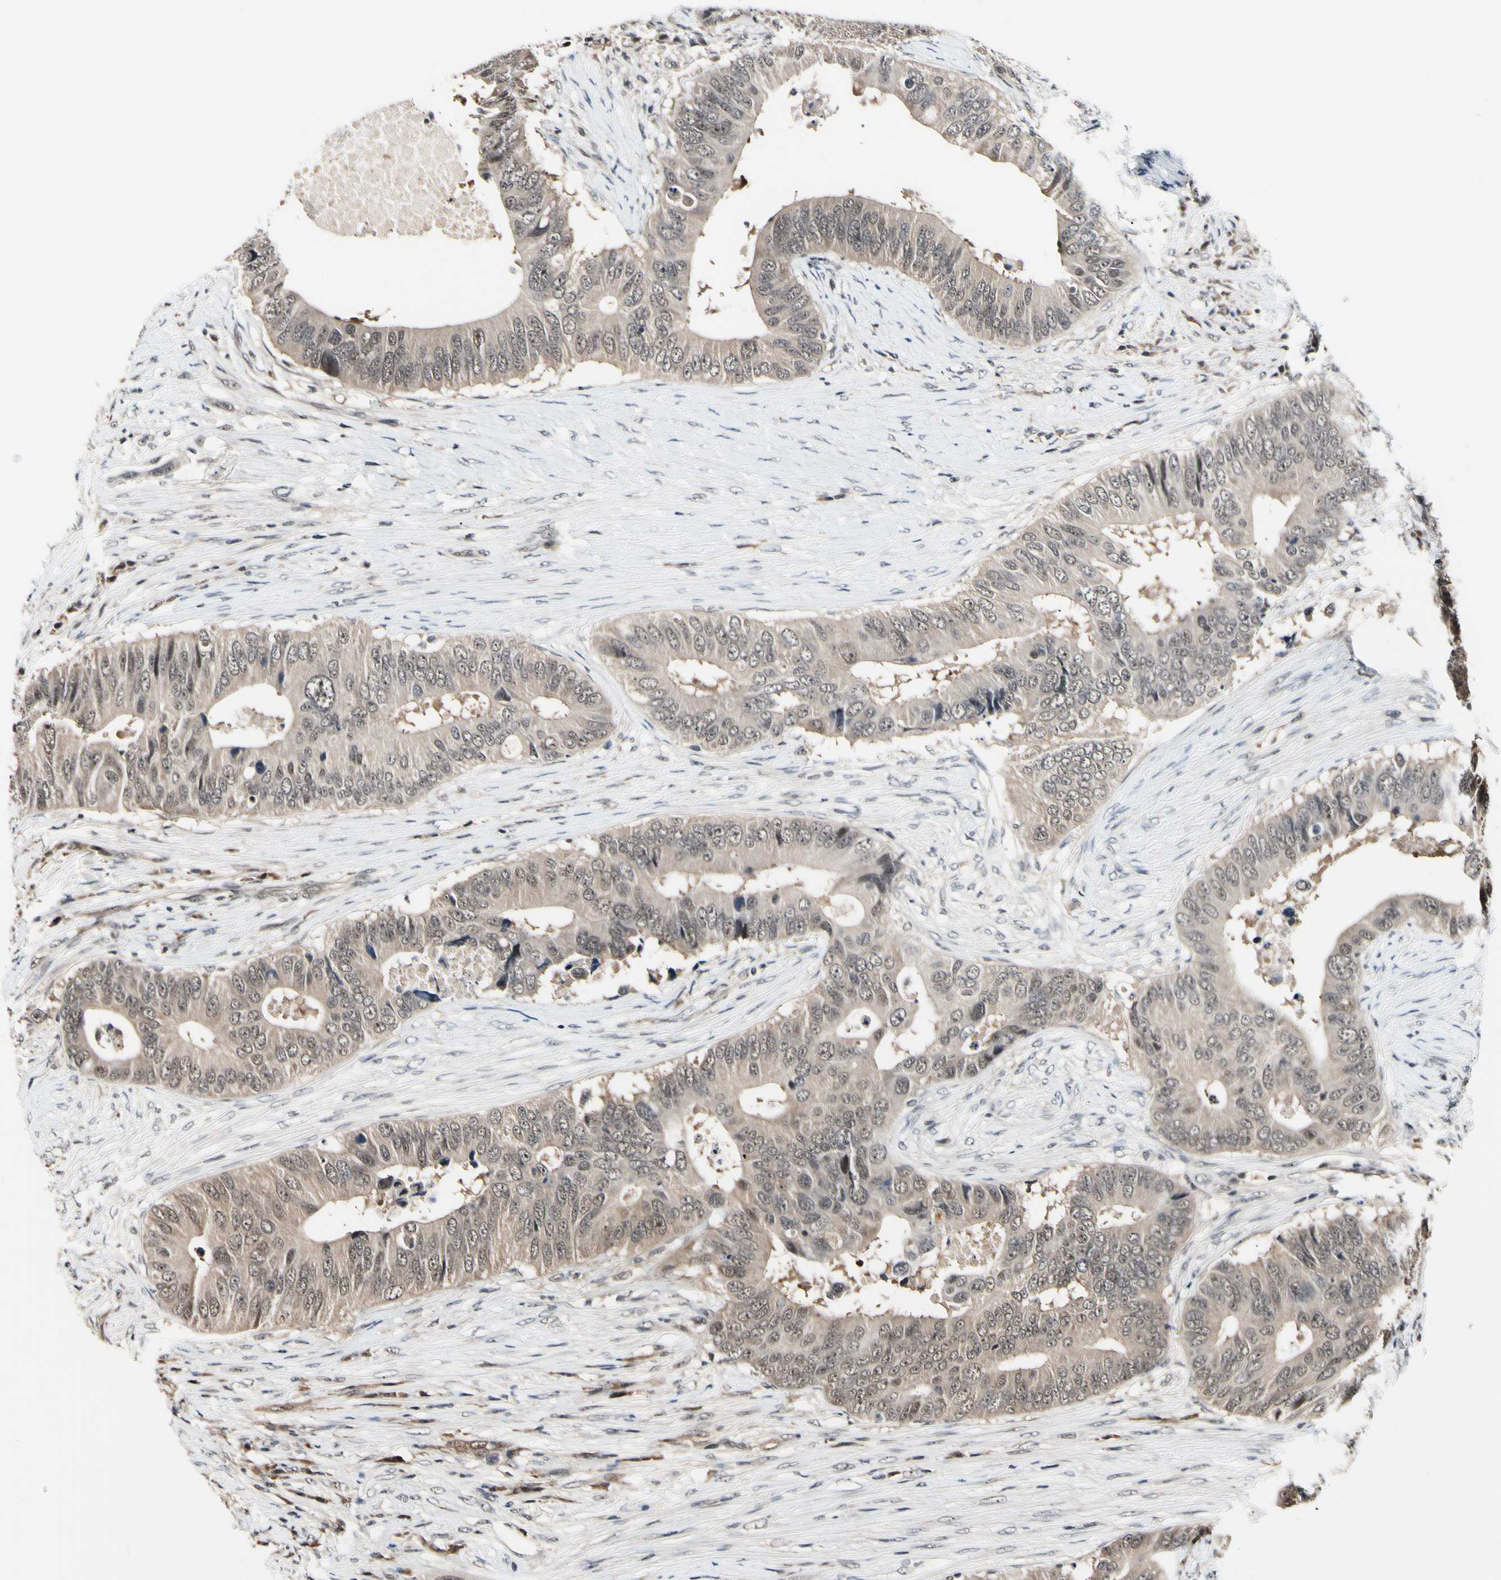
{"staining": {"intensity": "weak", "quantity": ">75%", "location": "cytoplasmic/membranous"}, "tissue": "colorectal cancer", "cell_type": "Tumor cells", "image_type": "cancer", "snomed": [{"axis": "morphology", "description": "Adenocarcinoma, NOS"}, {"axis": "topography", "description": "Colon"}], "caption": "Protein analysis of colorectal cancer (adenocarcinoma) tissue reveals weak cytoplasmic/membranous staining in approximately >75% of tumor cells. The protein is shown in brown color, while the nuclei are stained blue.", "gene": "PSMD10", "patient": {"sex": "male", "age": 71}}